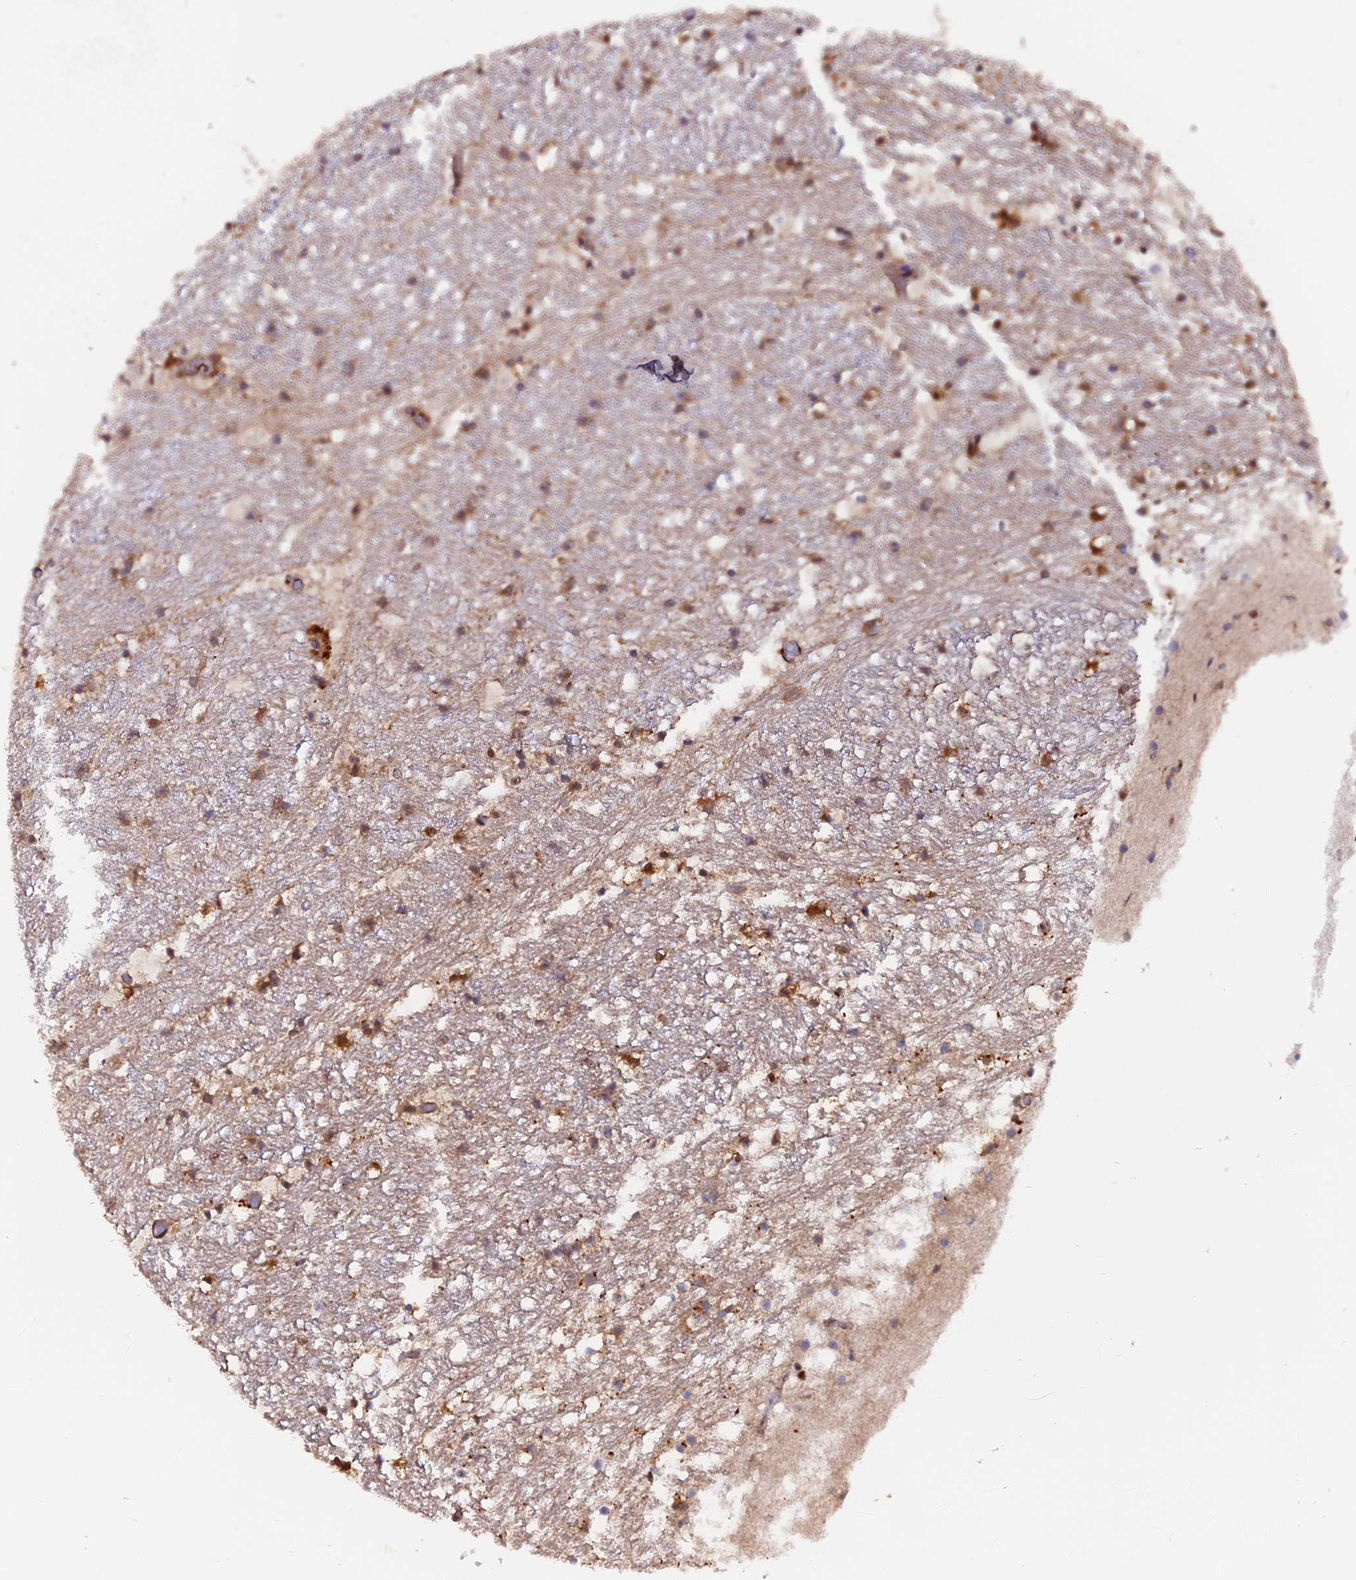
{"staining": {"intensity": "moderate", "quantity": "<25%", "location": "cytoplasmic/membranous,nuclear"}, "tissue": "hippocampus", "cell_type": "Glial cells", "image_type": "normal", "snomed": [{"axis": "morphology", "description": "Normal tissue, NOS"}, {"axis": "topography", "description": "Hippocampus"}], "caption": "The immunohistochemical stain labels moderate cytoplasmic/membranous,nuclear positivity in glial cells of unremarkable hippocampus.", "gene": "RAMACL", "patient": {"sex": "female", "age": 52}}